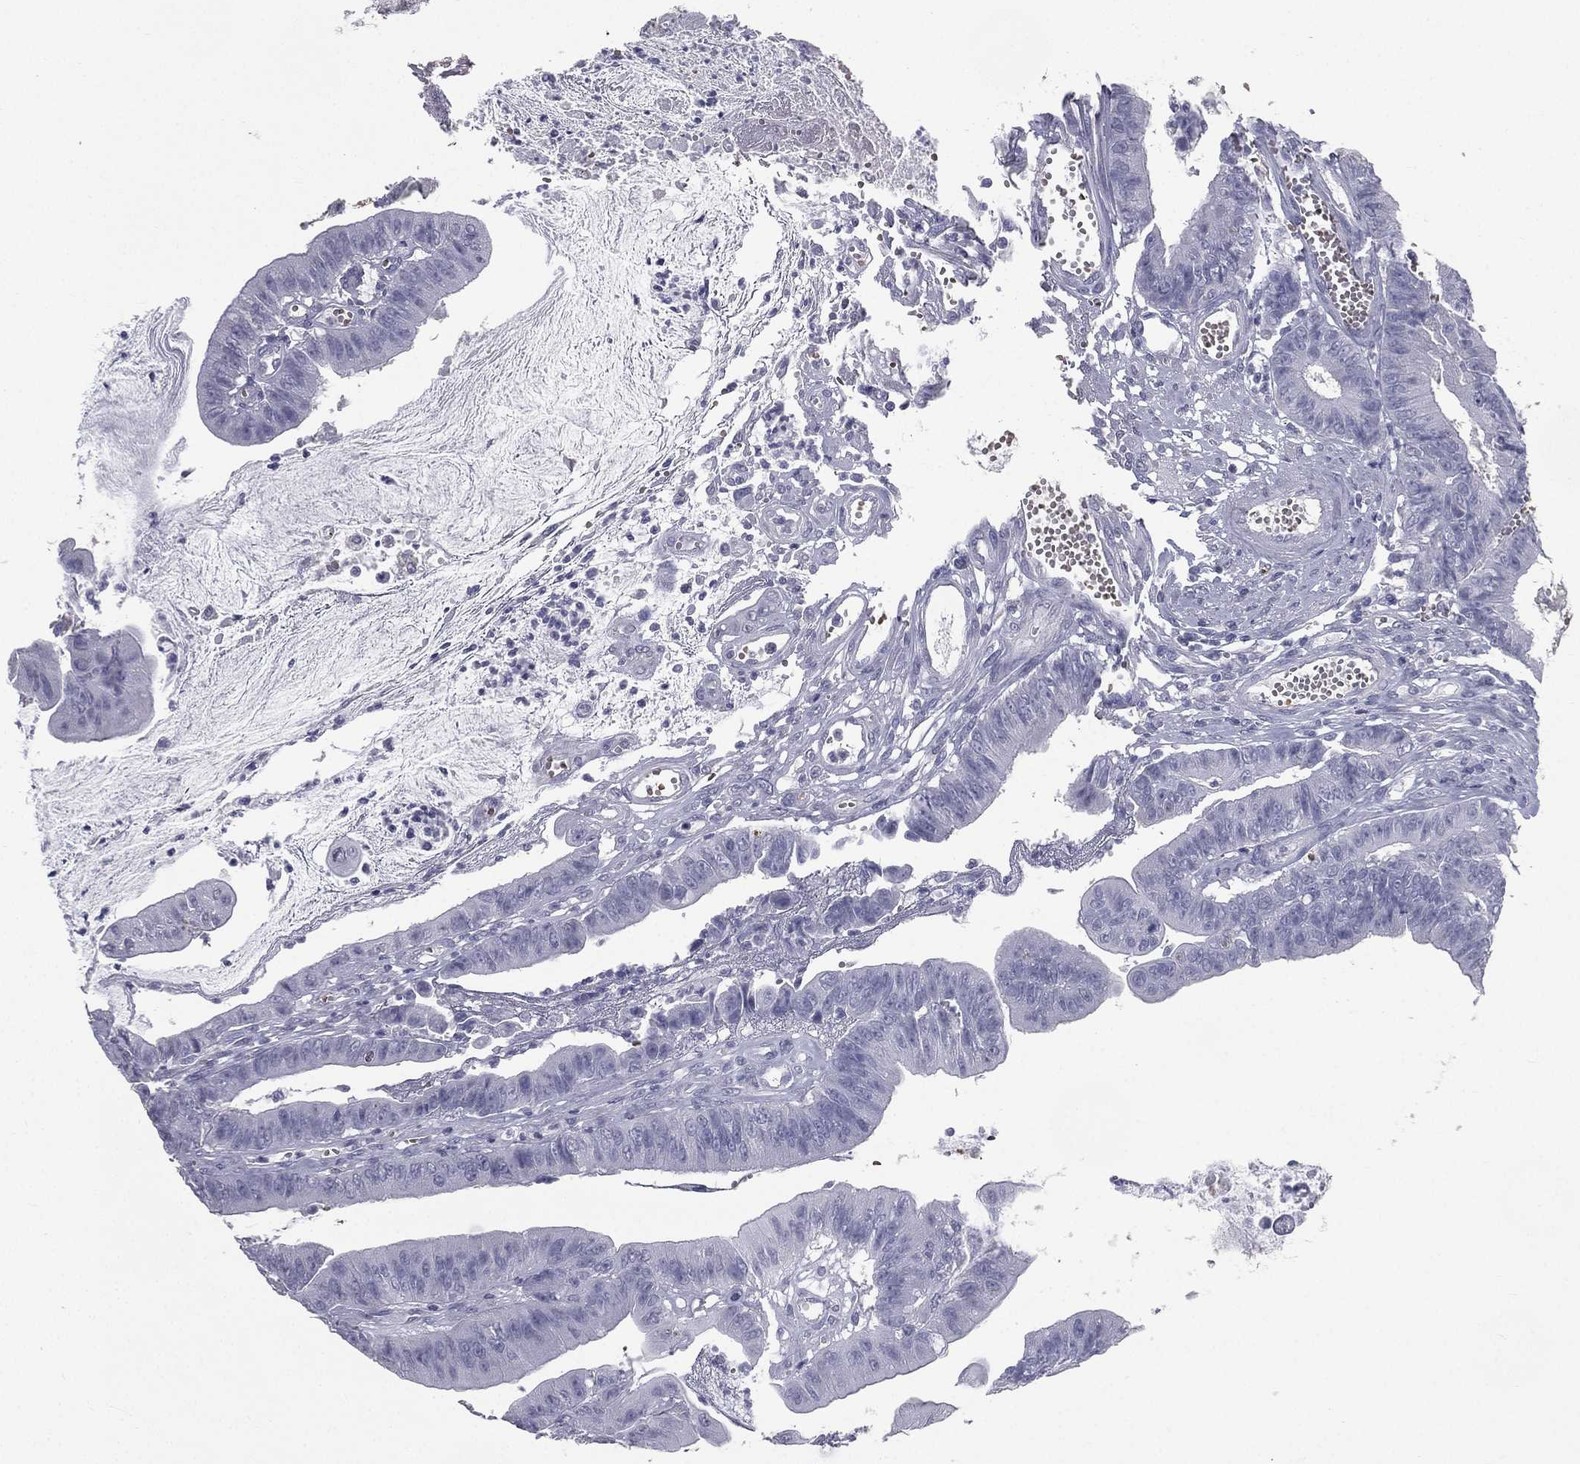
{"staining": {"intensity": "negative", "quantity": "none", "location": "none"}, "tissue": "colorectal cancer", "cell_type": "Tumor cells", "image_type": "cancer", "snomed": [{"axis": "morphology", "description": "Adenocarcinoma, NOS"}, {"axis": "topography", "description": "Colon"}], "caption": "This is an IHC histopathology image of human colorectal cancer (adenocarcinoma). There is no positivity in tumor cells.", "gene": "ESX1", "patient": {"sex": "female", "age": 69}}